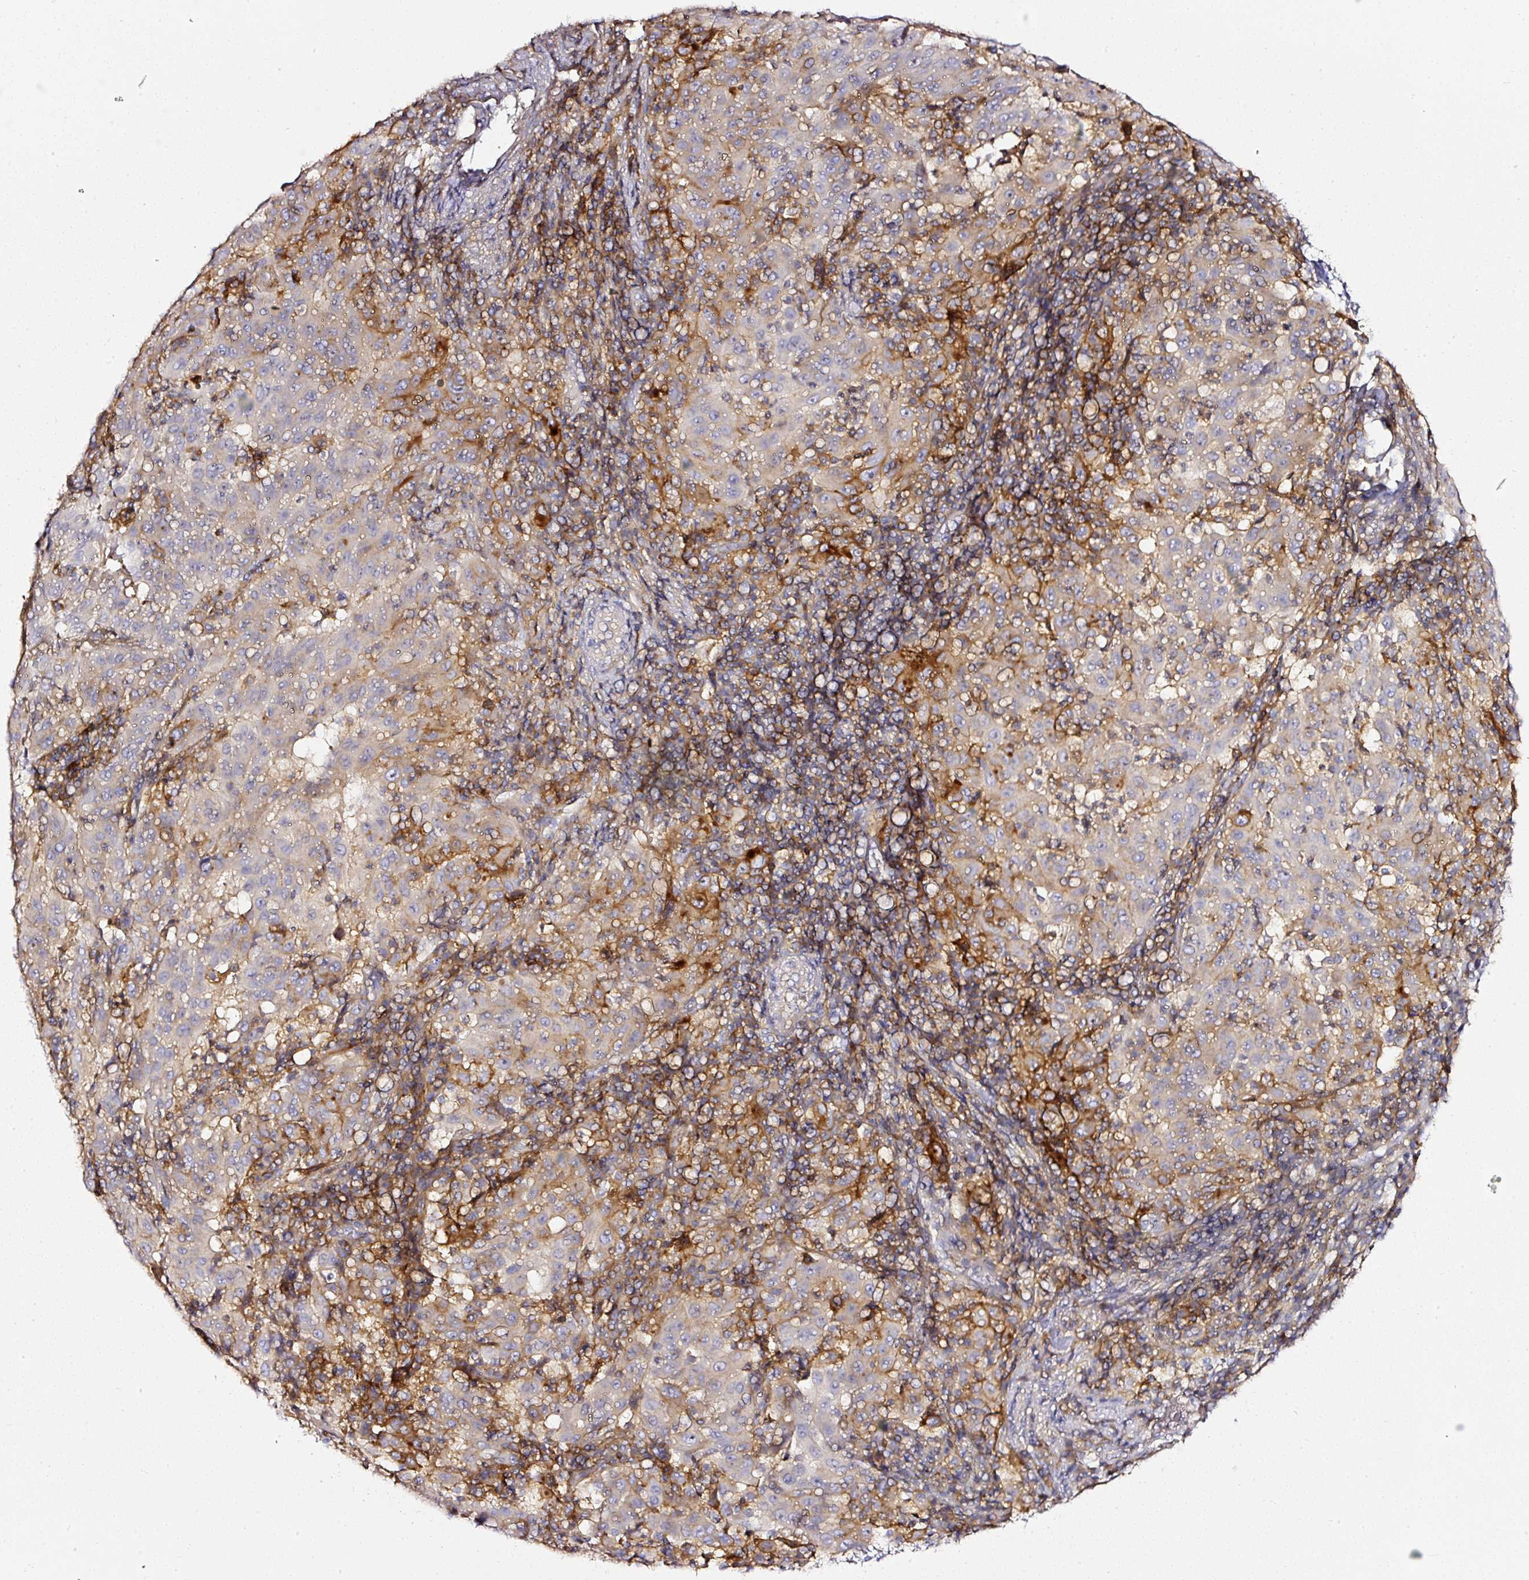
{"staining": {"intensity": "moderate", "quantity": "<25%", "location": "cytoplasmic/membranous"}, "tissue": "pancreatic cancer", "cell_type": "Tumor cells", "image_type": "cancer", "snomed": [{"axis": "morphology", "description": "Adenocarcinoma, NOS"}, {"axis": "topography", "description": "Pancreas"}], "caption": "Protein analysis of pancreatic cancer tissue reveals moderate cytoplasmic/membranous staining in approximately <25% of tumor cells.", "gene": "CD47", "patient": {"sex": "male", "age": 63}}